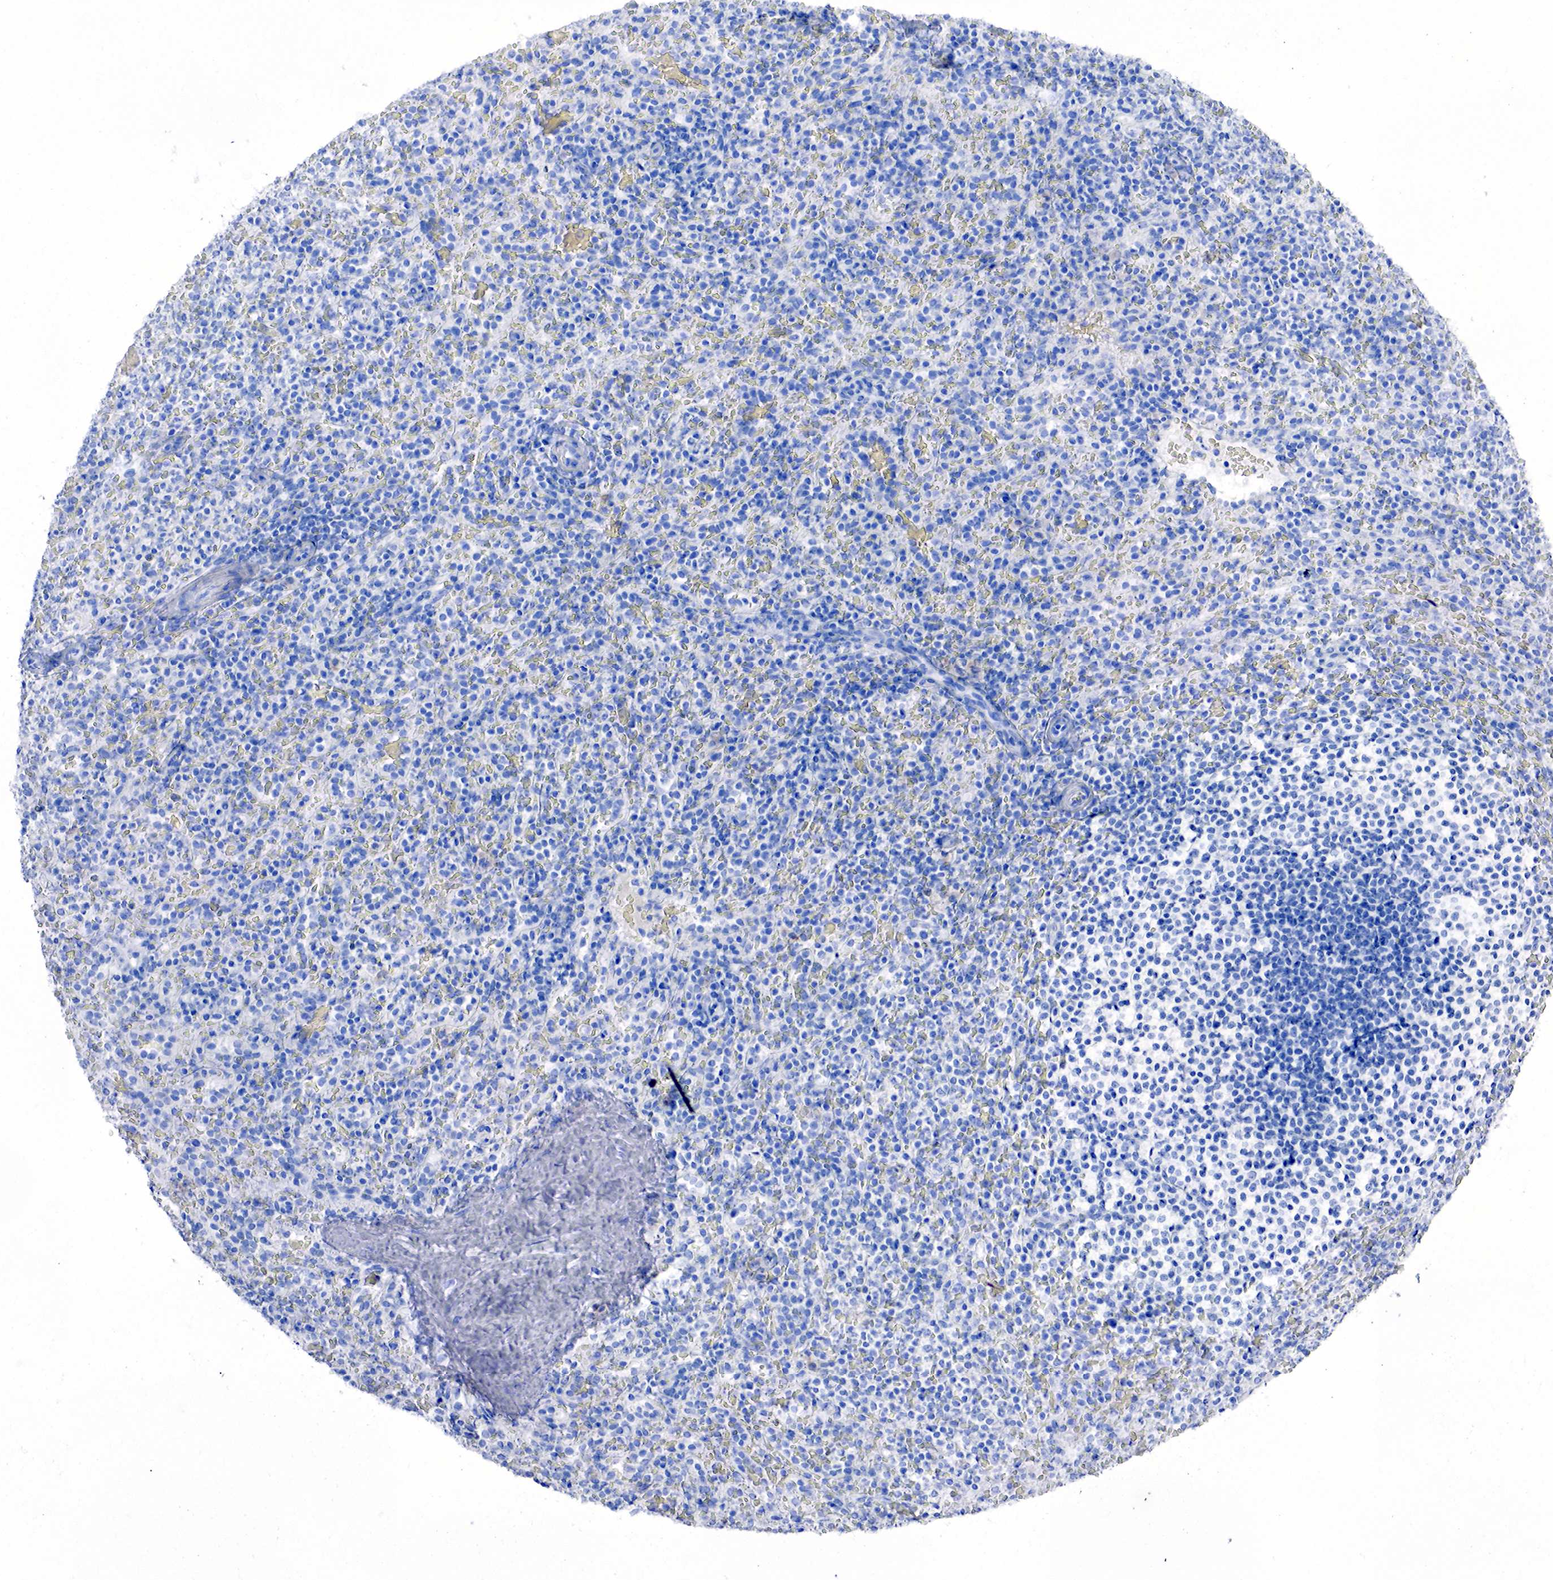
{"staining": {"intensity": "negative", "quantity": "none", "location": "none"}, "tissue": "spleen", "cell_type": "Cells in red pulp", "image_type": "normal", "snomed": [{"axis": "morphology", "description": "Normal tissue, NOS"}, {"axis": "topography", "description": "Spleen"}], "caption": "This micrograph is of unremarkable spleen stained with immunohistochemistry (IHC) to label a protein in brown with the nuclei are counter-stained blue. There is no positivity in cells in red pulp.", "gene": "CHGA", "patient": {"sex": "female", "age": 21}}